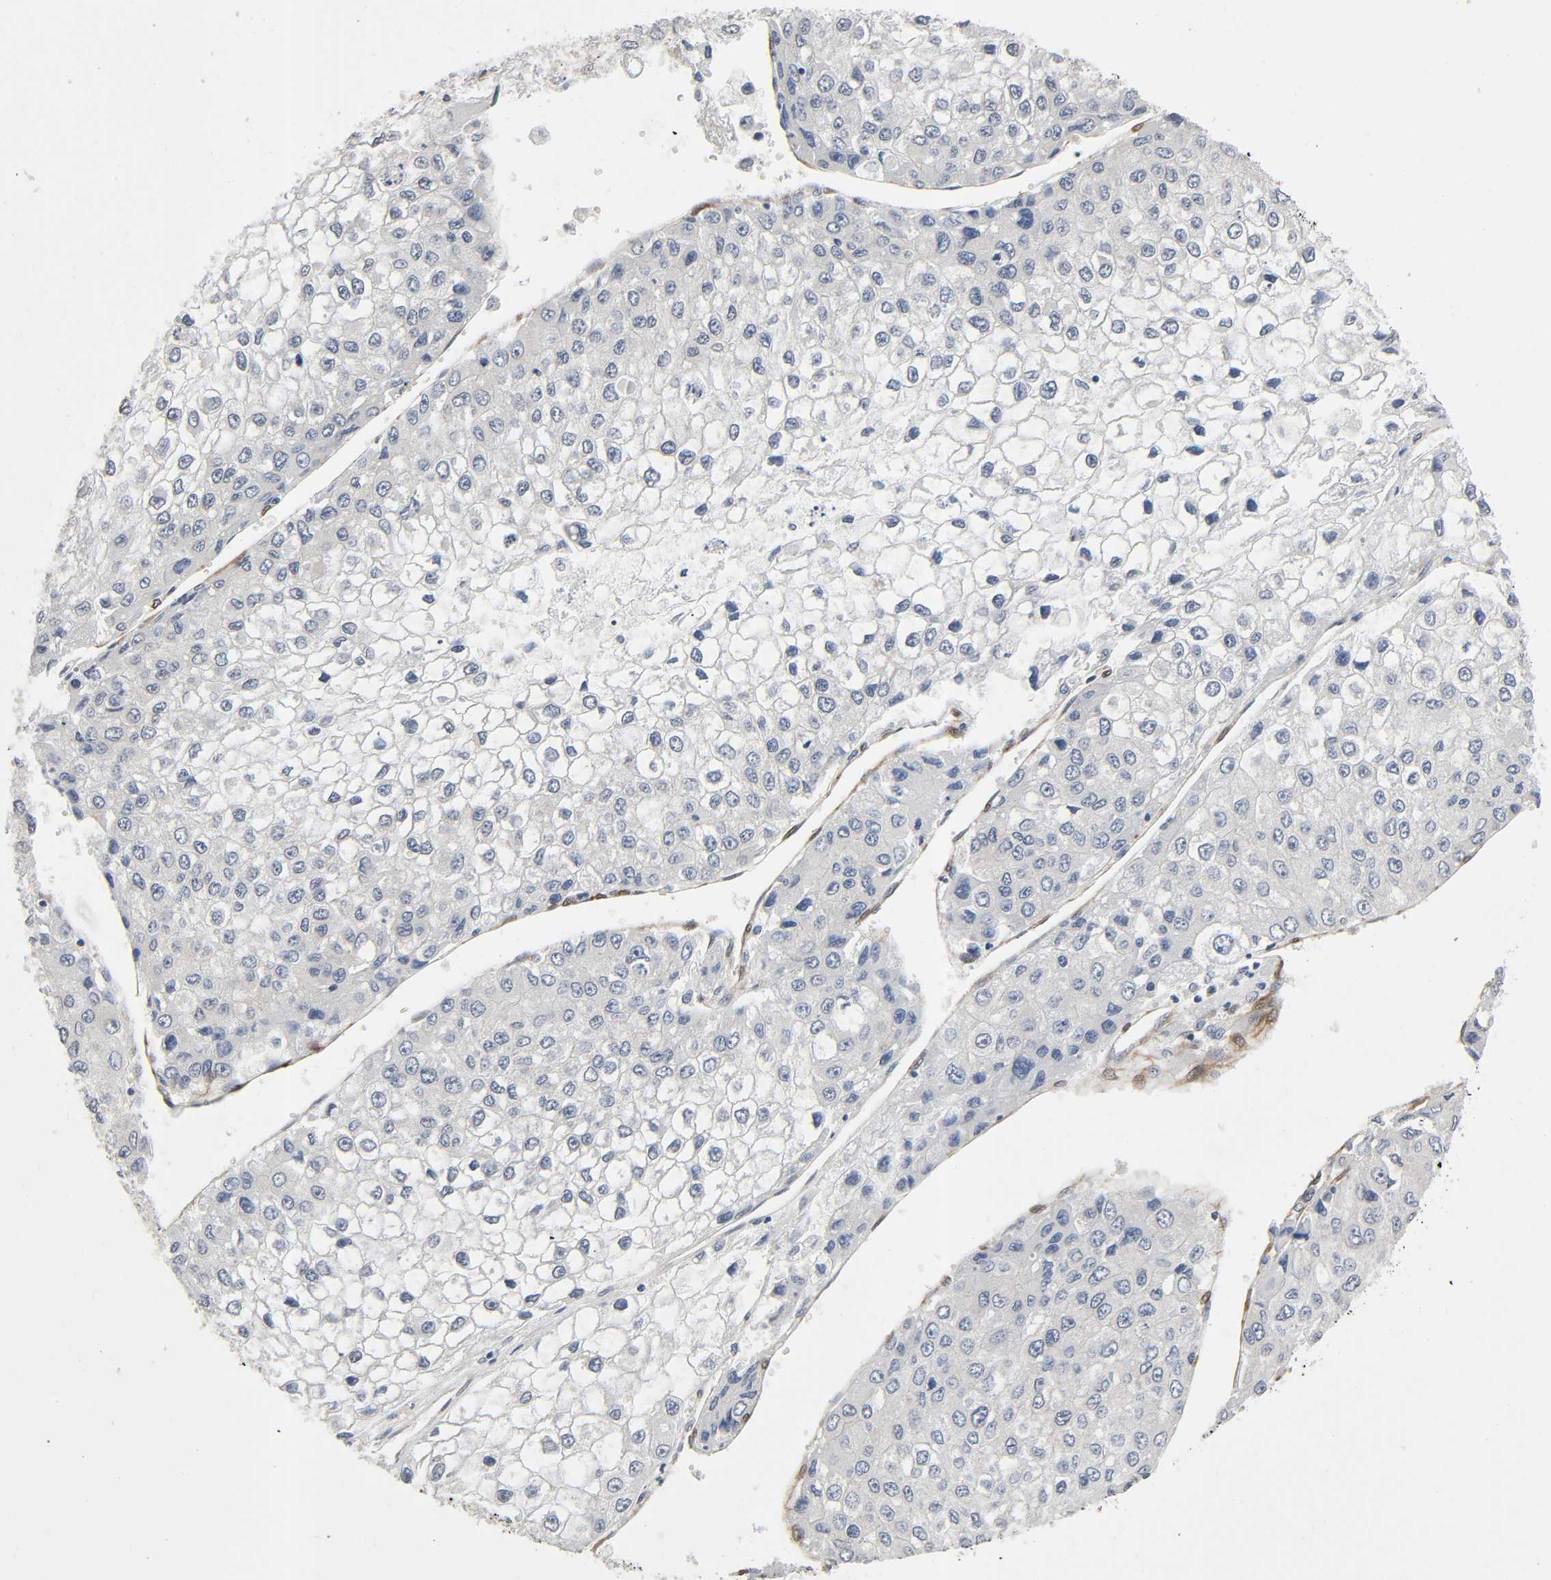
{"staining": {"intensity": "negative", "quantity": "none", "location": "none"}, "tissue": "liver cancer", "cell_type": "Tumor cells", "image_type": "cancer", "snomed": [{"axis": "morphology", "description": "Carcinoma, Hepatocellular, NOS"}, {"axis": "topography", "description": "Liver"}], "caption": "This is an immunohistochemistry (IHC) photomicrograph of liver cancer (hepatocellular carcinoma). There is no staining in tumor cells.", "gene": "PTK2", "patient": {"sex": "female", "age": 66}}